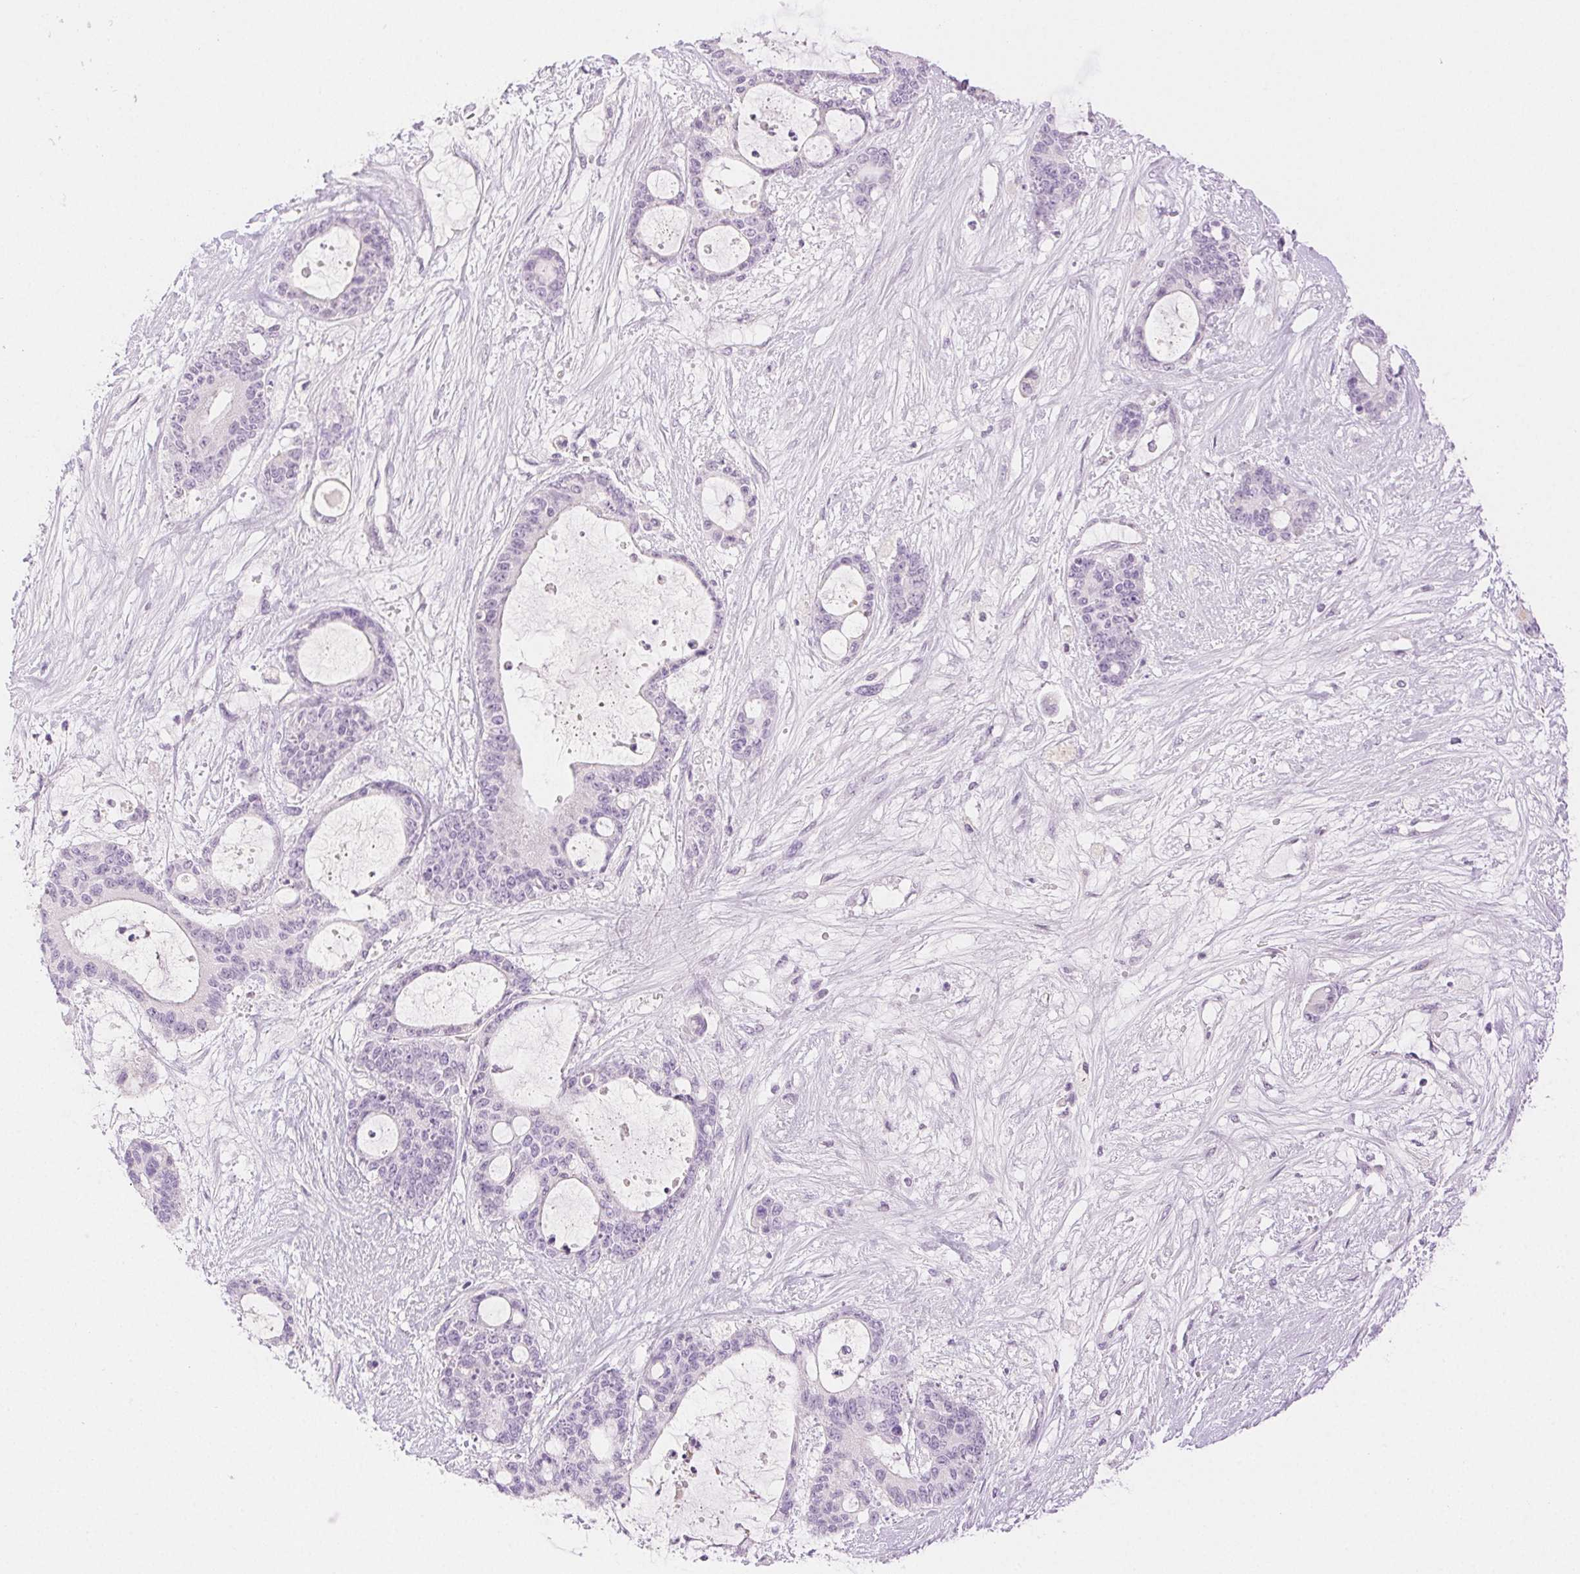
{"staining": {"intensity": "negative", "quantity": "none", "location": "none"}, "tissue": "liver cancer", "cell_type": "Tumor cells", "image_type": "cancer", "snomed": [{"axis": "morphology", "description": "Normal tissue, NOS"}, {"axis": "morphology", "description": "Cholangiocarcinoma"}, {"axis": "topography", "description": "Liver"}, {"axis": "topography", "description": "Peripheral nerve tissue"}], "caption": "A photomicrograph of human liver cancer is negative for staining in tumor cells.", "gene": "SPACA4", "patient": {"sex": "female", "age": 73}}